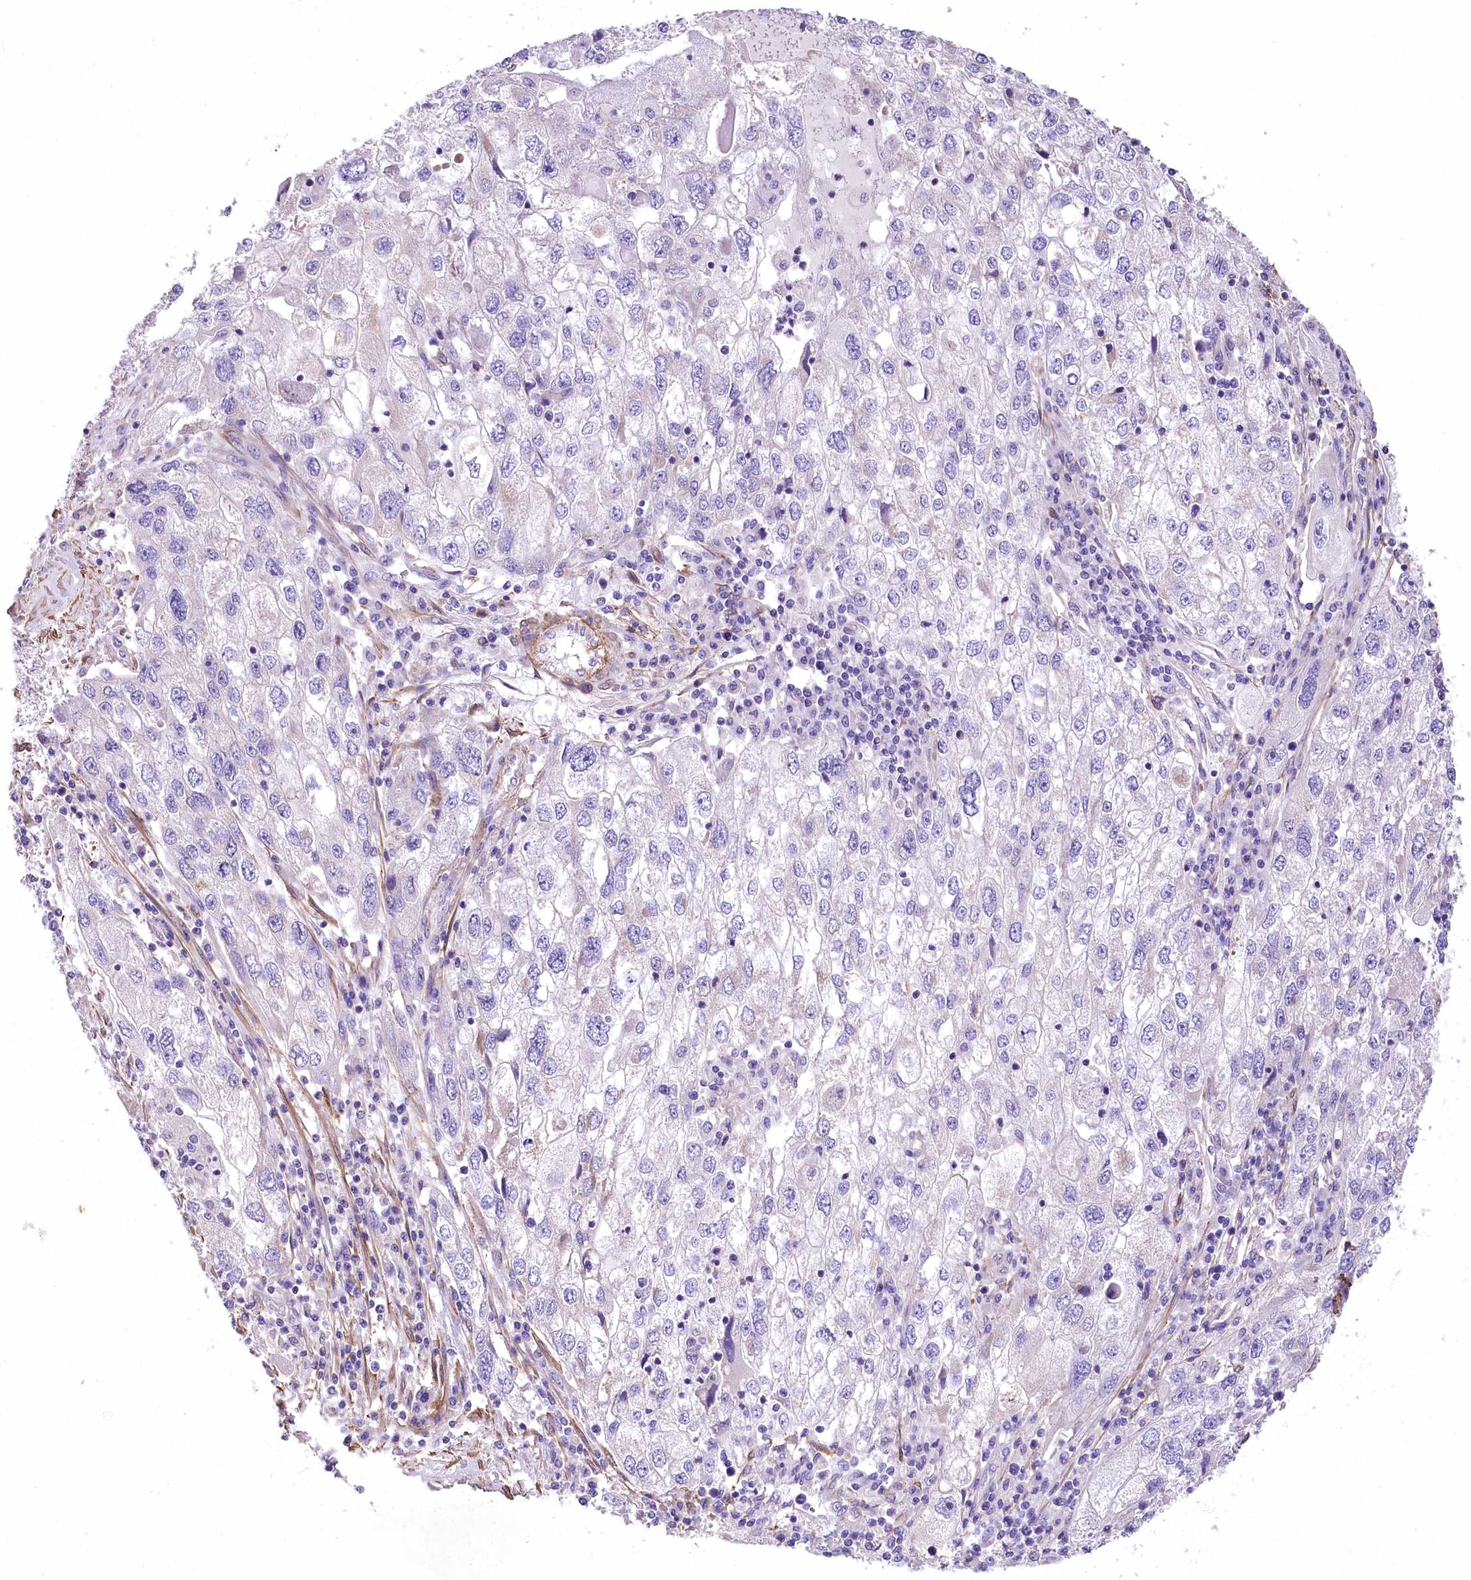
{"staining": {"intensity": "negative", "quantity": "none", "location": "none"}, "tissue": "endometrial cancer", "cell_type": "Tumor cells", "image_type": "cancer", "snomed": [{"axis": "morphology", "description": "Adenocarcinoma, NOS"}, {"axis": "topography", "description": "Endometrium"}], "caption": "An image of endometrial adenocarcinoma stained for a protein demonstrates no brown staining in tumor cells. The staining is performed using DAB brown chromogen with nuclei counter-stained in using hematoxylin.", "gene": "RDH16", "patient": {"sex": "female", "age": 49}}